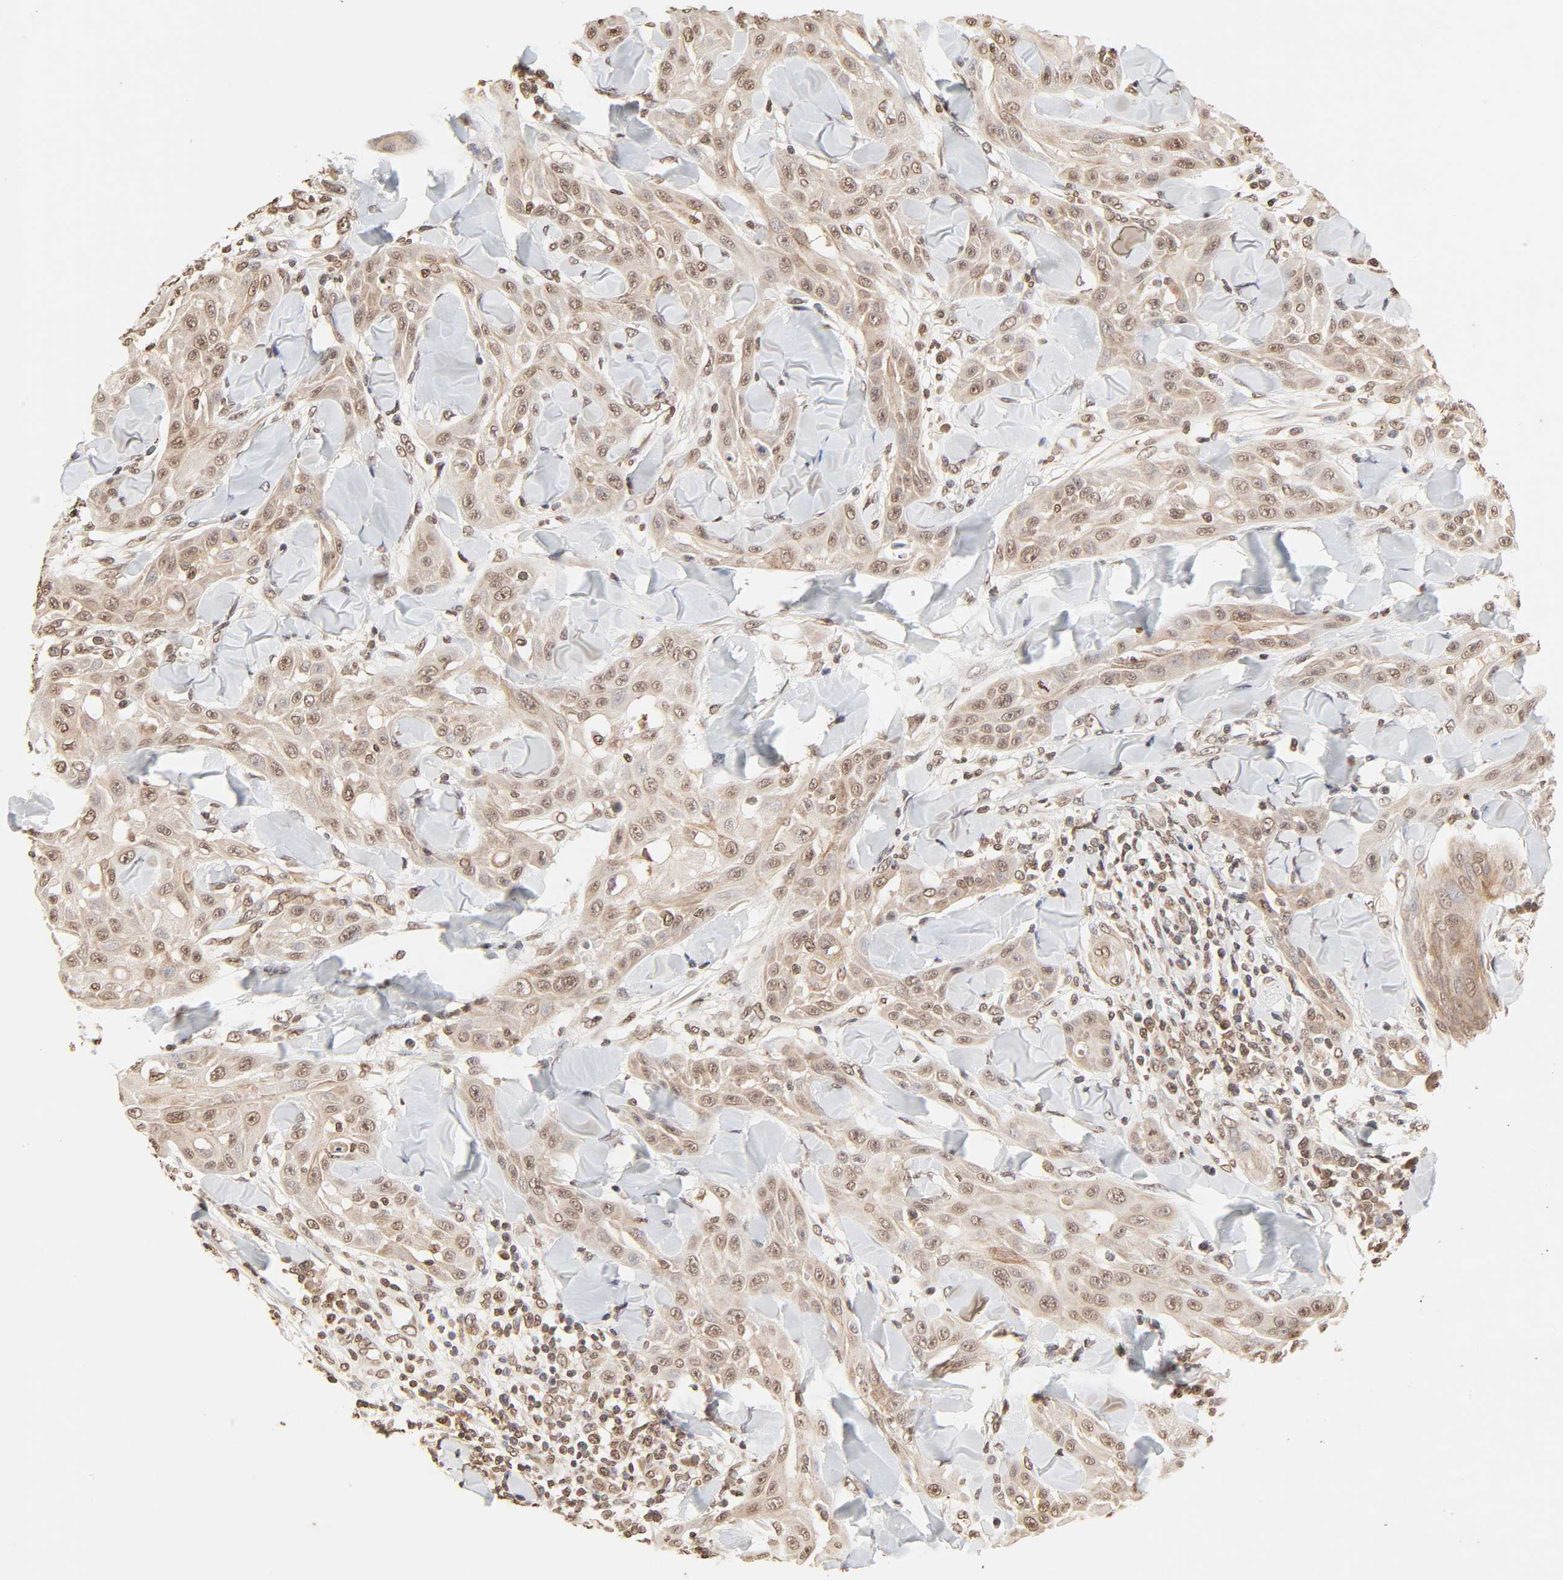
{"staining": {"intensity": "moderate", "quantity": ">75%", "location": "cytoplasmic/membranous,nuclear"}, "tissue": "skin cancer", "cell_type": "Tumor cells", "image_type": "cancer", "snomed": [{"axis": "morphology", "description": "Squamous cell carcinoma, NOS"}, {"axis": "topography", "description": "Skin"}], "caption": "Immunohistochemistry of skin cancer (squamous cell carcinoma) reveals medium levels of moderate cytoplasmic/membranous and nuclear expression in about >75% of tumor cells.", "gene": "TBL1X", "patient": {"sex": "male", "age": 24}}